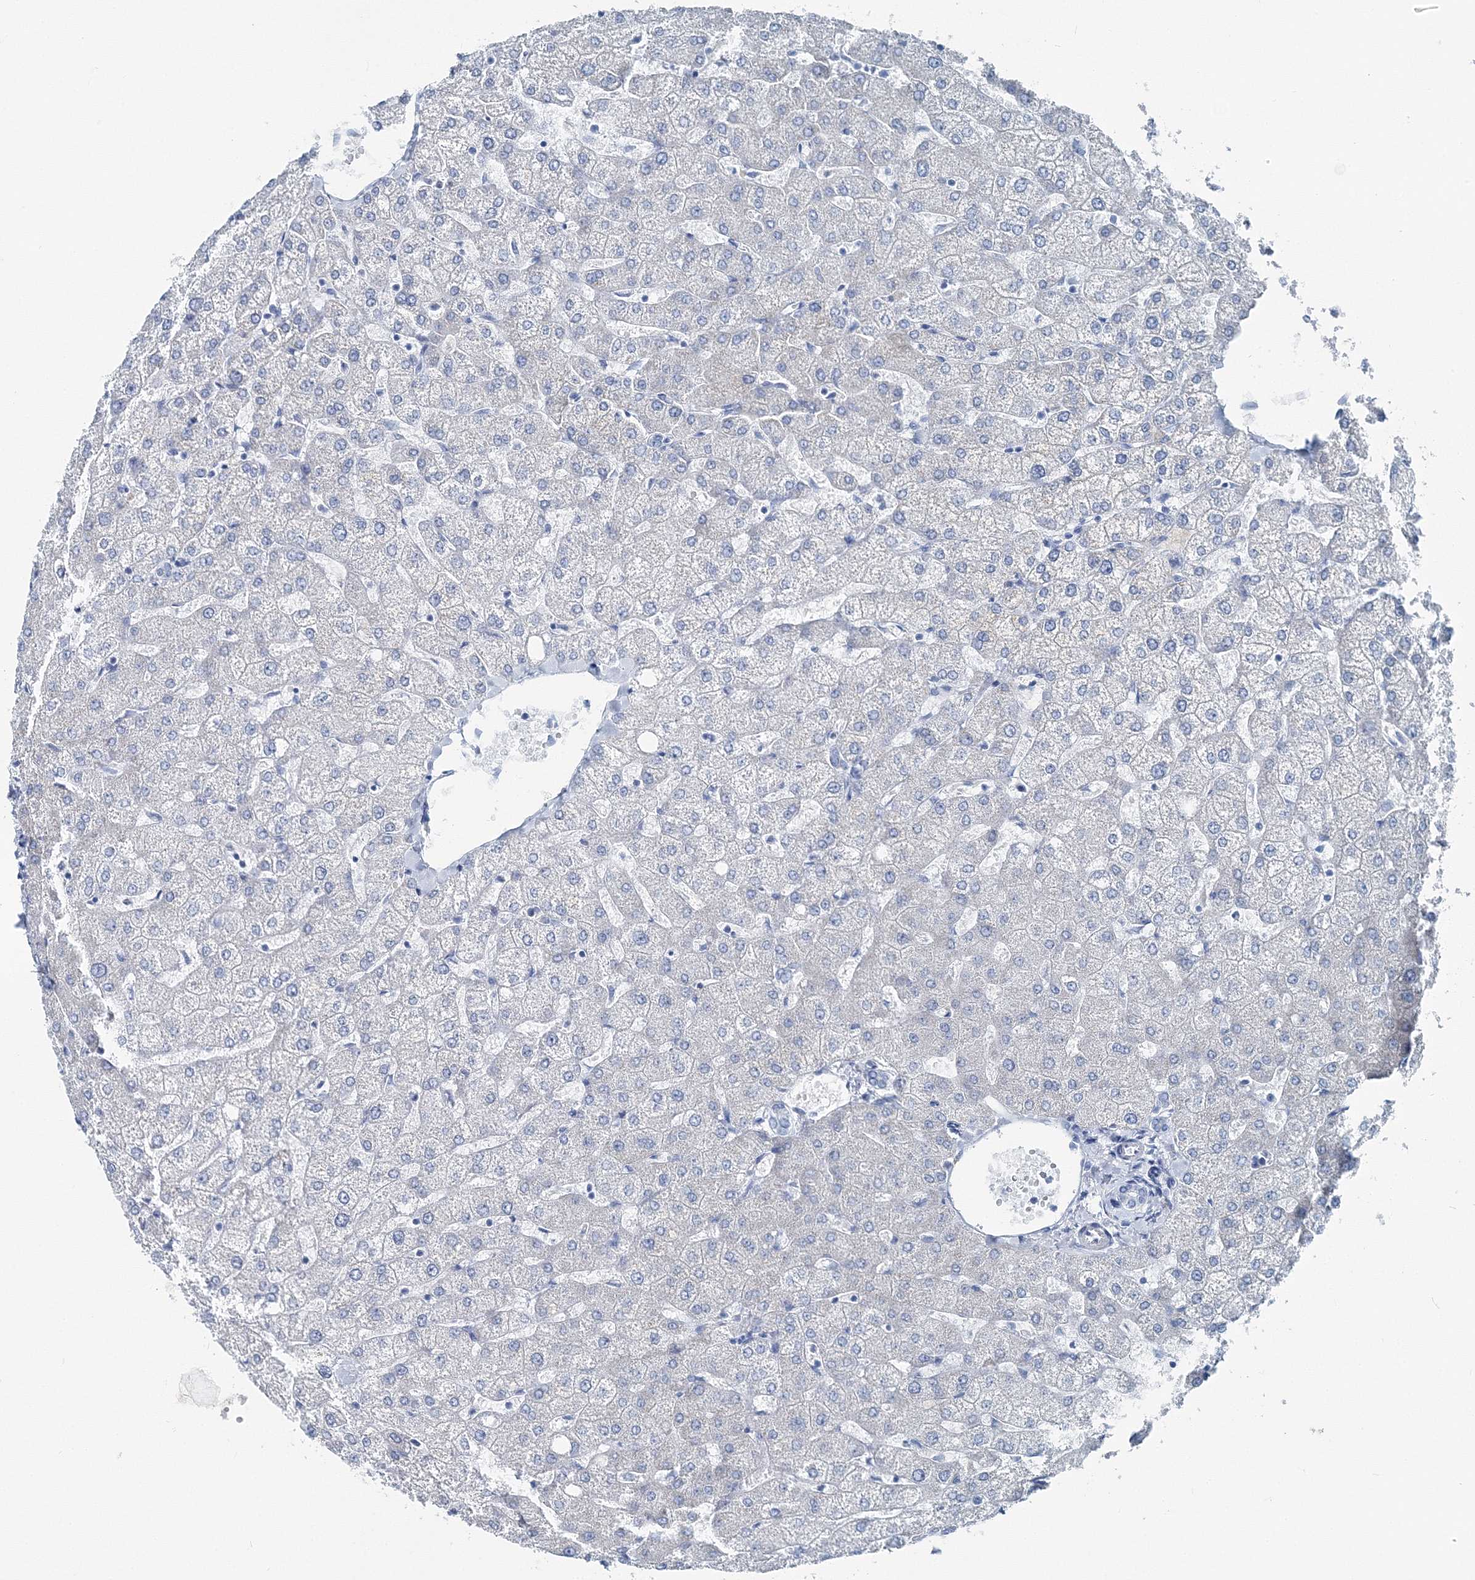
{"staining": {"intensity": "negative", "quantity": "none", "location": "none"}, "tissue": "liver", "cell_type": "Cholangiocytes", "image_type": "normal", "snomed": [{"axis": "morphology", "description": "Normal tissue, NOS"}, {"axis": "topography", "description": "Liver"}], "caption": "Liver stained for a protein using IHC shows no expression cholangiocytes.", "gene": "GABARAPL2", "patient": {"sex": "female", "age": 54}}